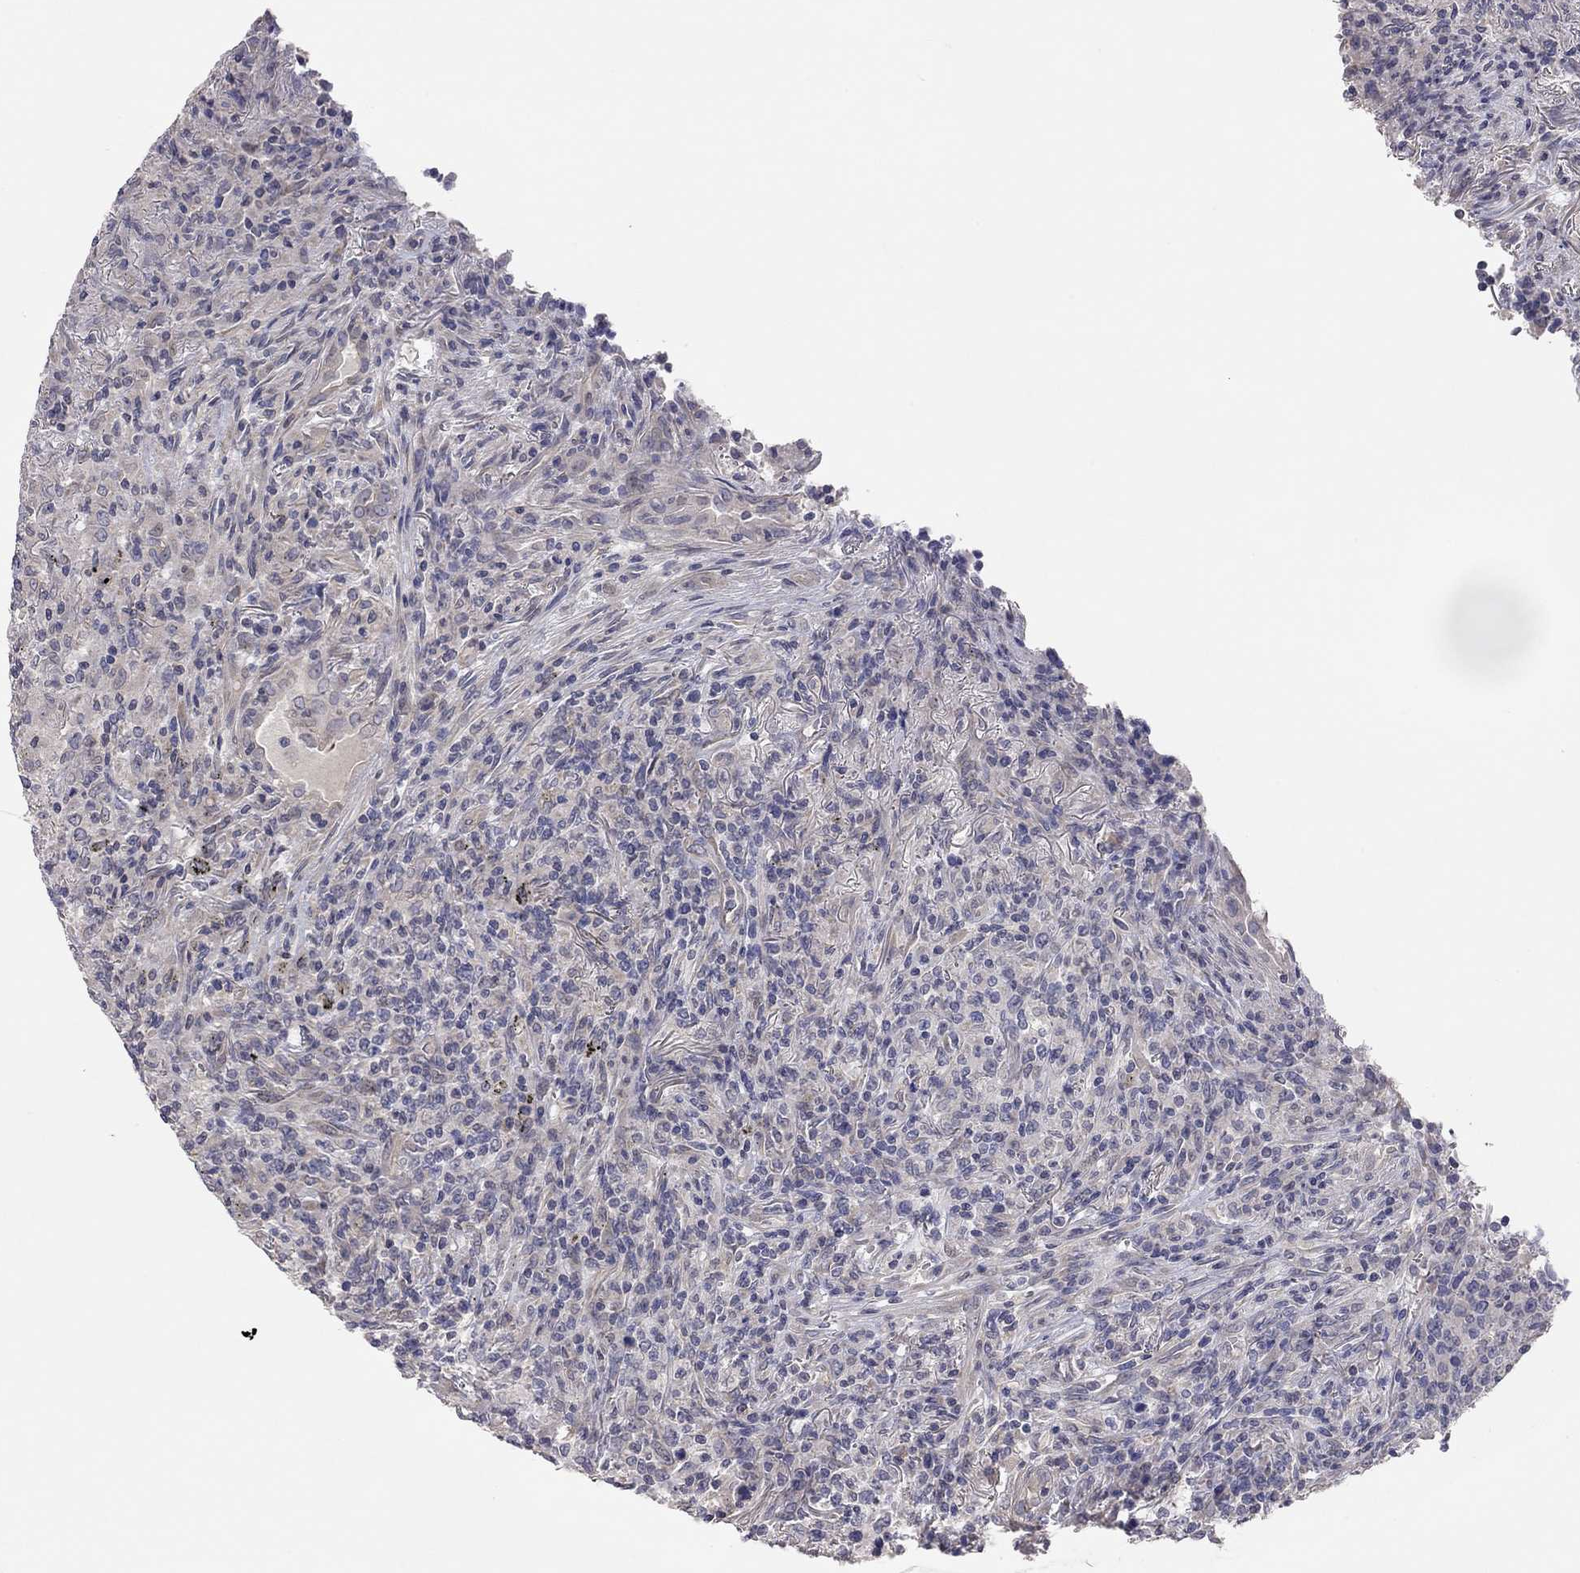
{"staining": {"intensity": "negative", "quantity": "none", "location": "none"}, "tissue": "lymphoma", "cell_type": "Tumor cells", "image_type": "cancer", "snomed": [{"axis": "morphology", "description": "Malignant lymphoma, non-Hodgkin's type, High grade"}, {"axis": "topography", "description": "Lung"}], "caption": "Immunohistochemical staining of human lymphoma reveals no significant staining in tumor cells.", "gene": "KCNB1", "patient": {"sex": "male", "age": 79}}